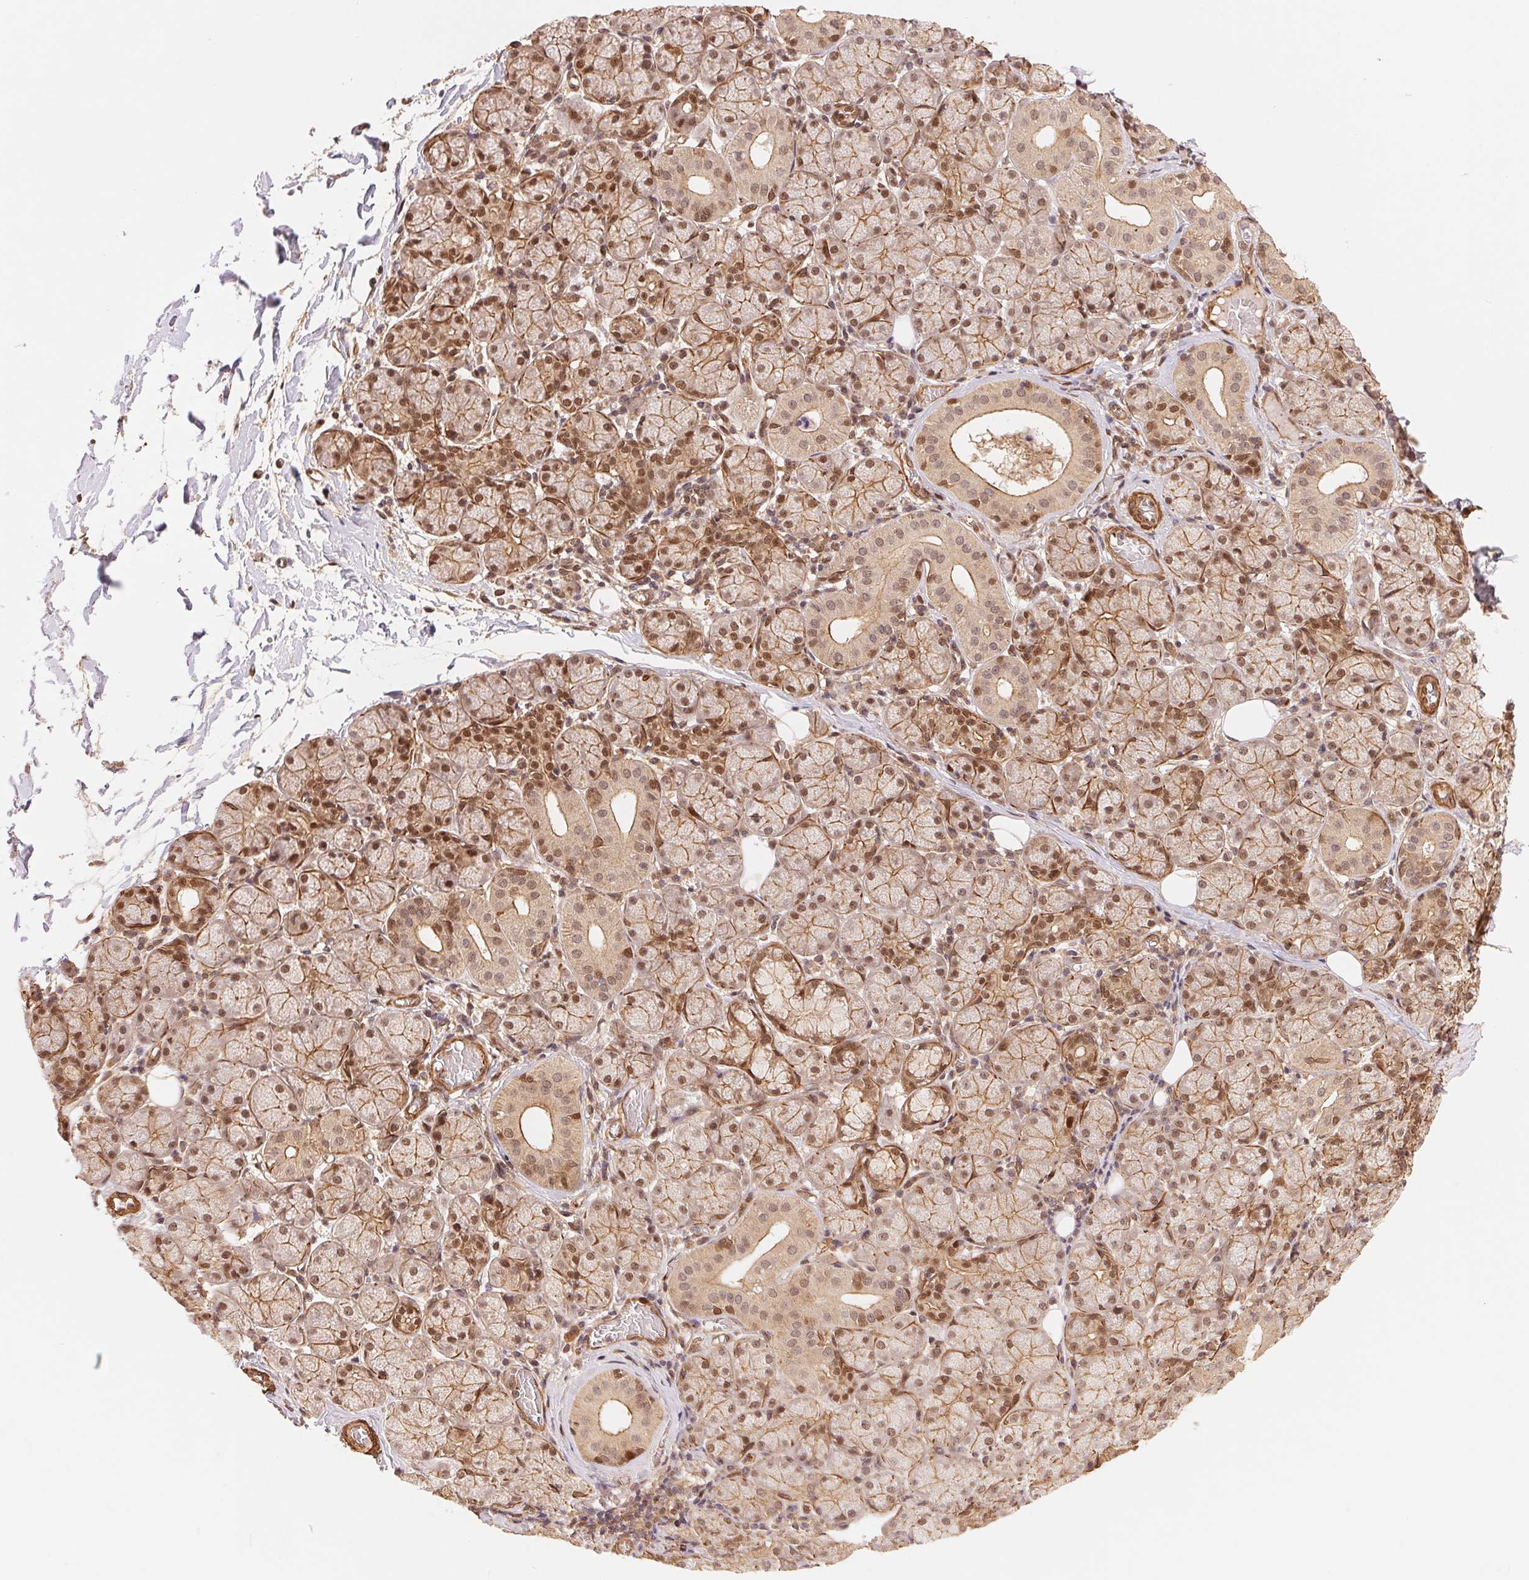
{"staining": {"intensity": "strong", "quantity": ">75%", "location": "cytoplasmic/membranous,nuclear"}, "tissue": "salivary gland", "cell_type": "Glandular cells", "image_type": "normal", "snomed": [{"axis": "morphology", "description": "Normal tissue, NOS"}, {"axis": "topography", "description": "Salivary gland"}, {"axis": "topography", "description": "Peripheral nerve tissue"}], "caption": "Human salivary gland stained with a brown dye exhibits strong cytoplasmic/membranous,nuclear positive staining in approximately >75% of glandular cells.", "gene": "TNIP2", "patient": {"sex": "female", "age": 24}}